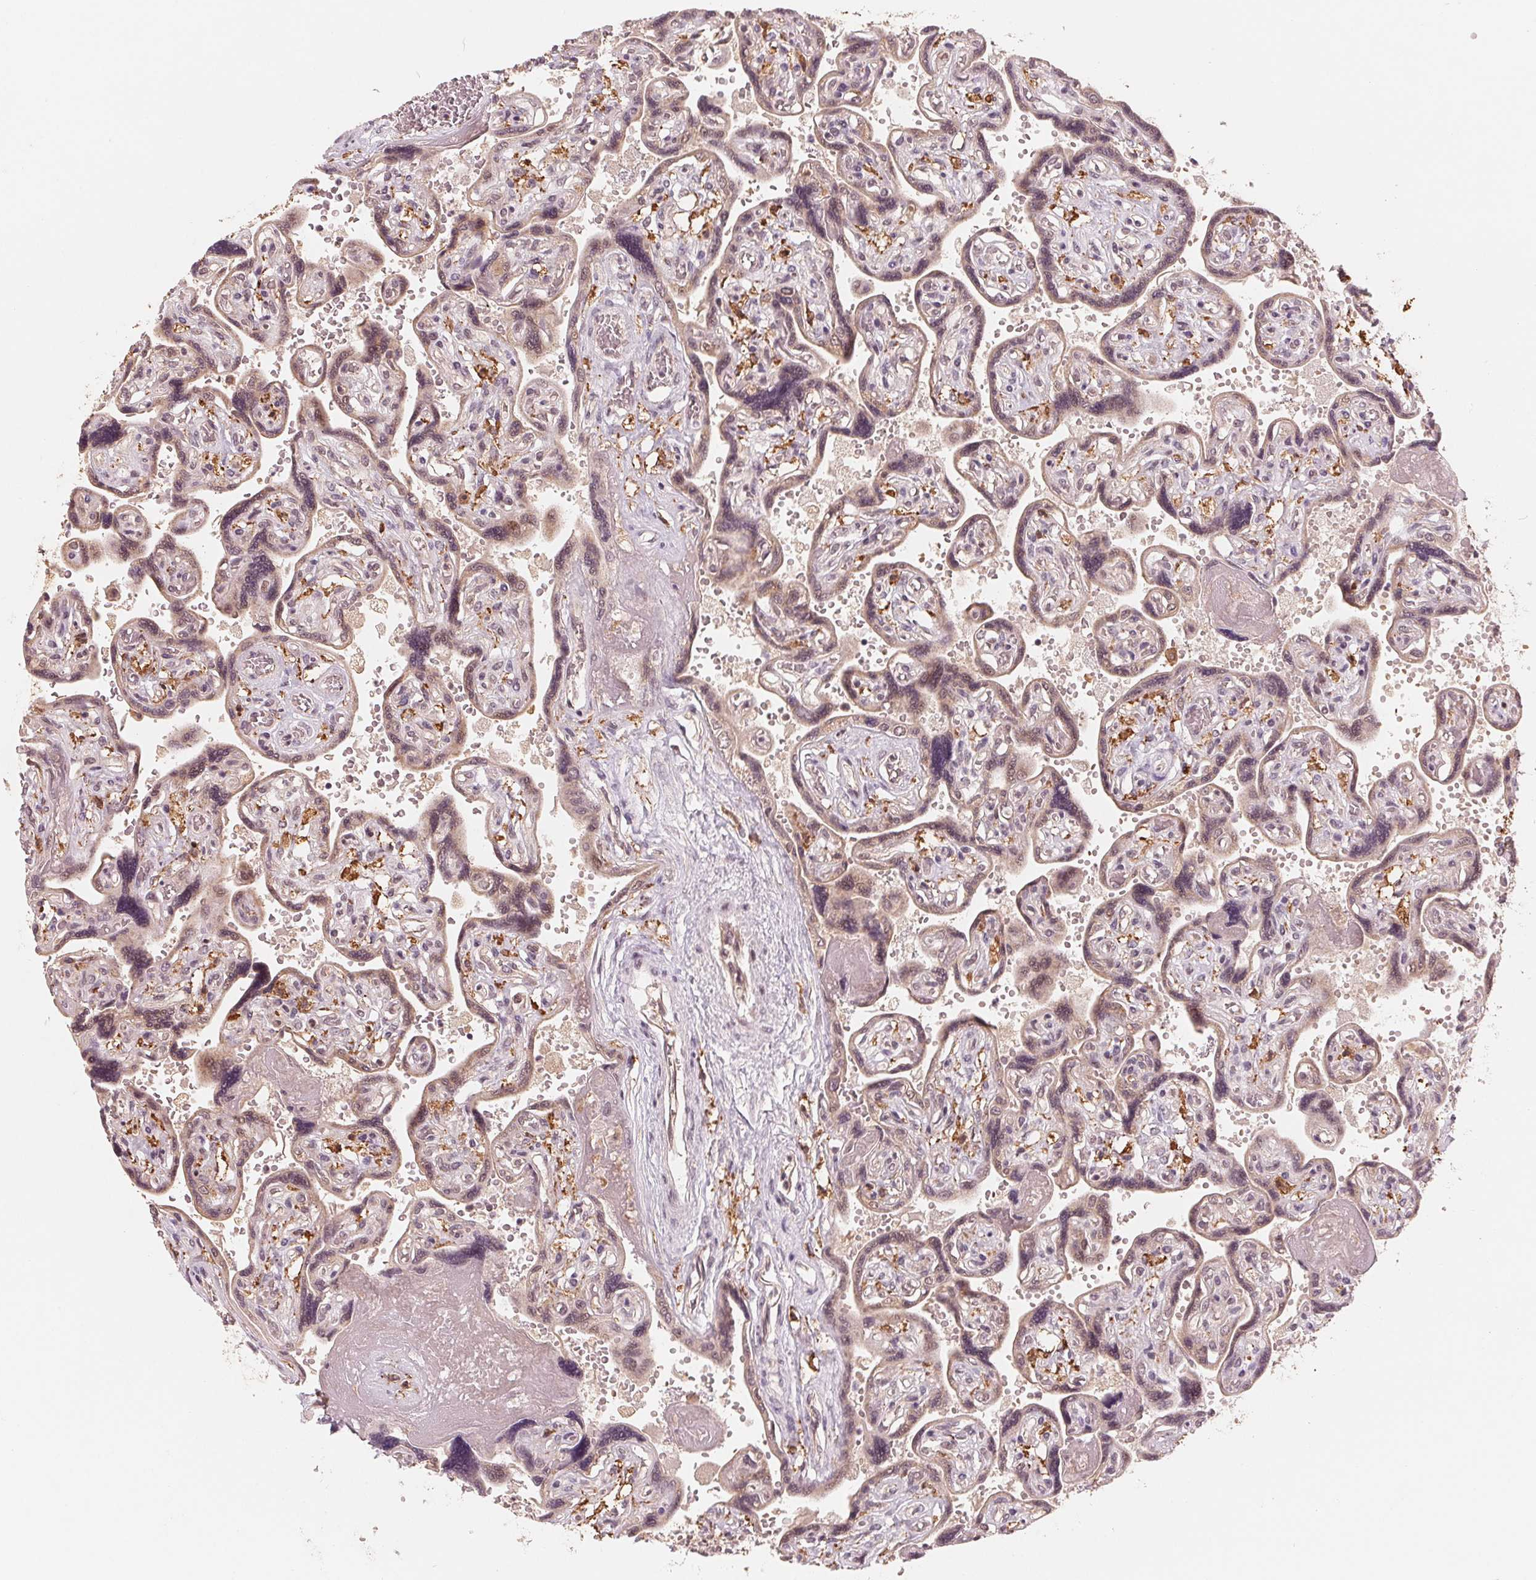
{"staining": {"intensity": "weak", "quantity": "25%-75%", "location": "nuclear"}, "tissue": "placenta", "cell_type": "Decidual cells", "image_type": "normal", "snomed": [{"axis": "morphology", "description": "Normal tissue, NOS"}, {"axis": "topography", "description": "Placenta"}], "caption": "An image of placenta stained for a protein reveals weak nuclear brown staining in decidual cells. The protein of interest is stained brown, and the nuclei are stained in blue (DAB IHC with brightfield microscopy, high magnification).", "gene": "IL9R", "patient": {"sex": "female", "age": 32}}